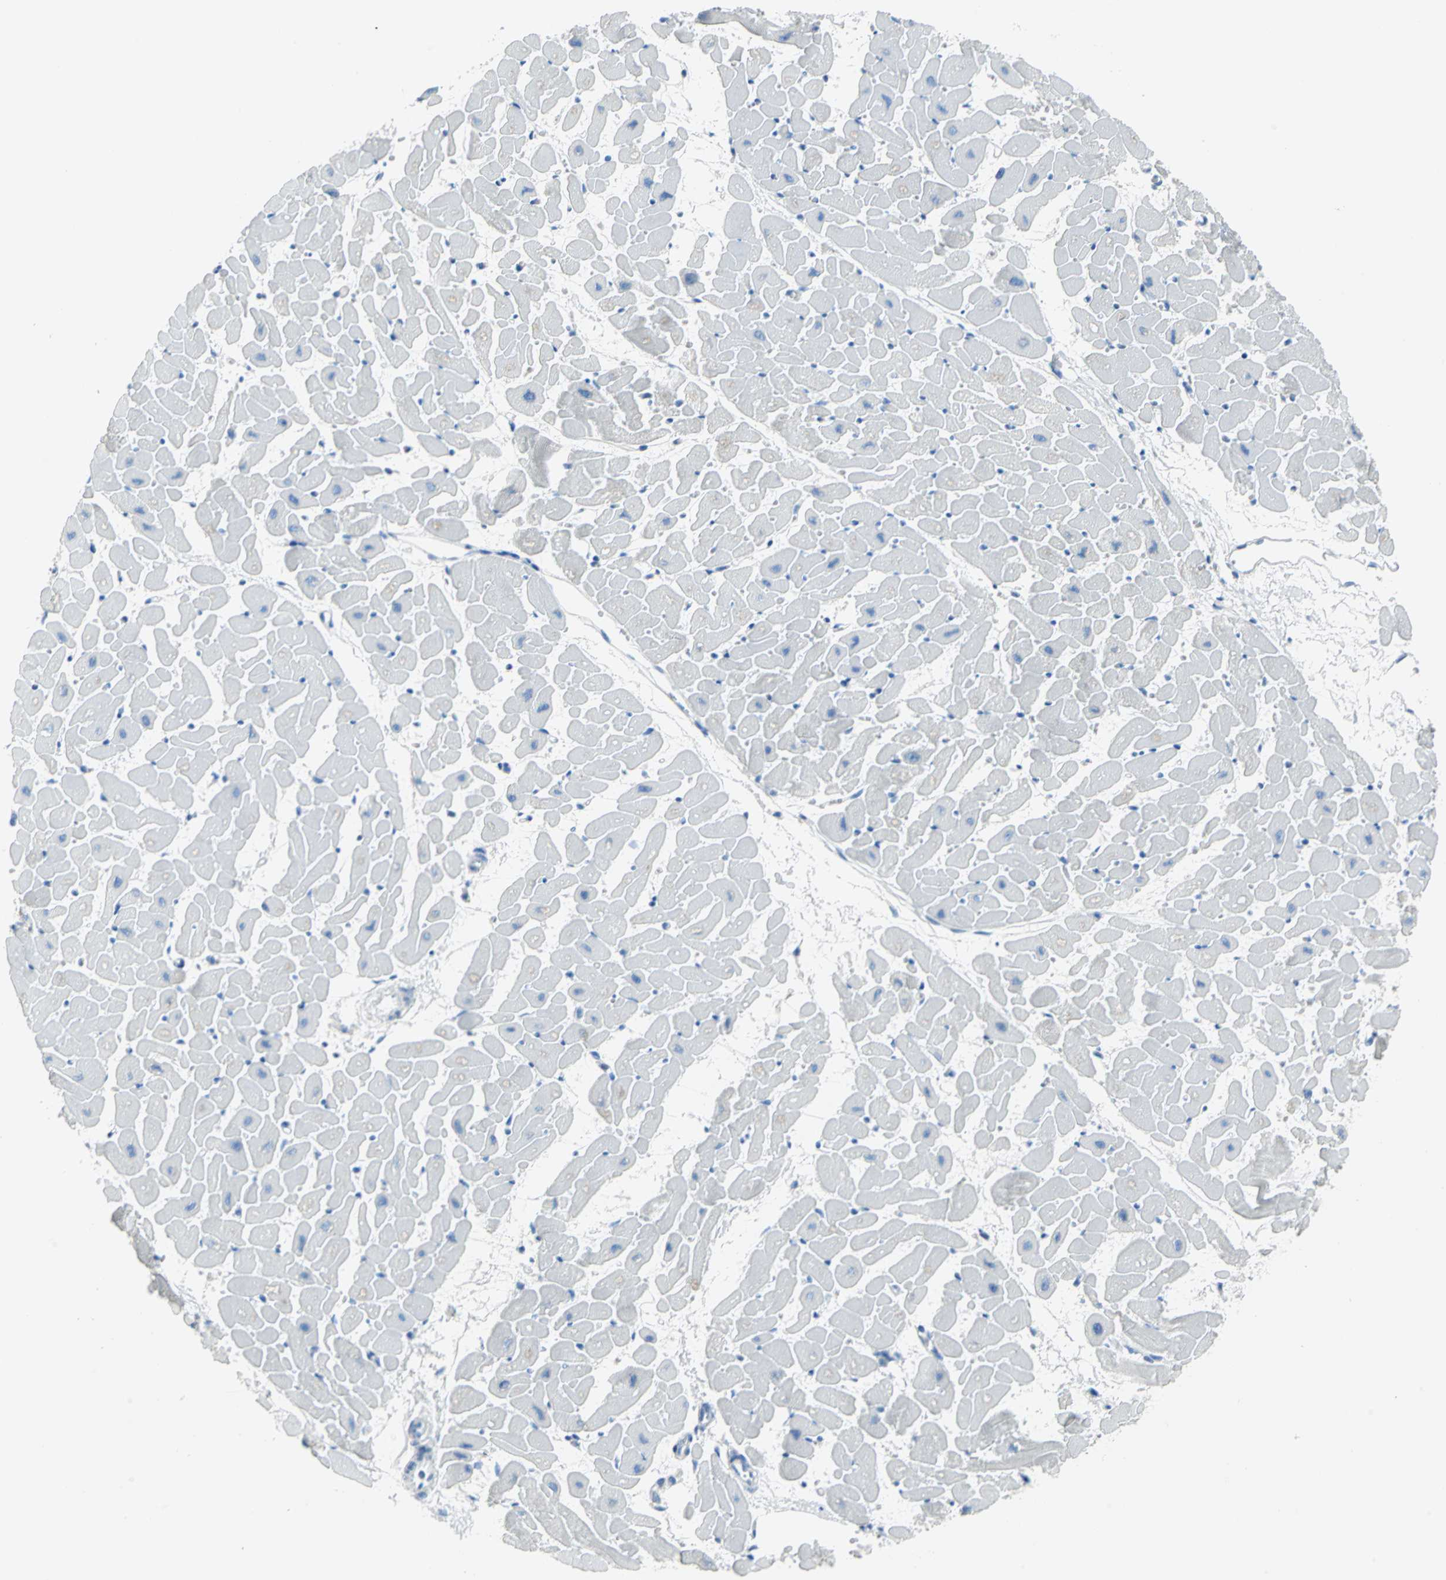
{"staining": {"intensity": "negative", "quantity": "none", "location": "none"}, "tissue": "heart muscle", "cell_type": "Cardiomyocytes", "image_type": "normal", "snomed": [{"axis": "morphology", "description": "Normal tissue, NOS"}, {"axis": "topography", "description": "Heart"}], "caption": "High power microscopy micrograph of an immunohistochemistry micrograph of normal heart muscle, revealing no significant expression in cardiomyocytes.", "gene": "SFN", "patient": {"sex": "female", "age": 19}}